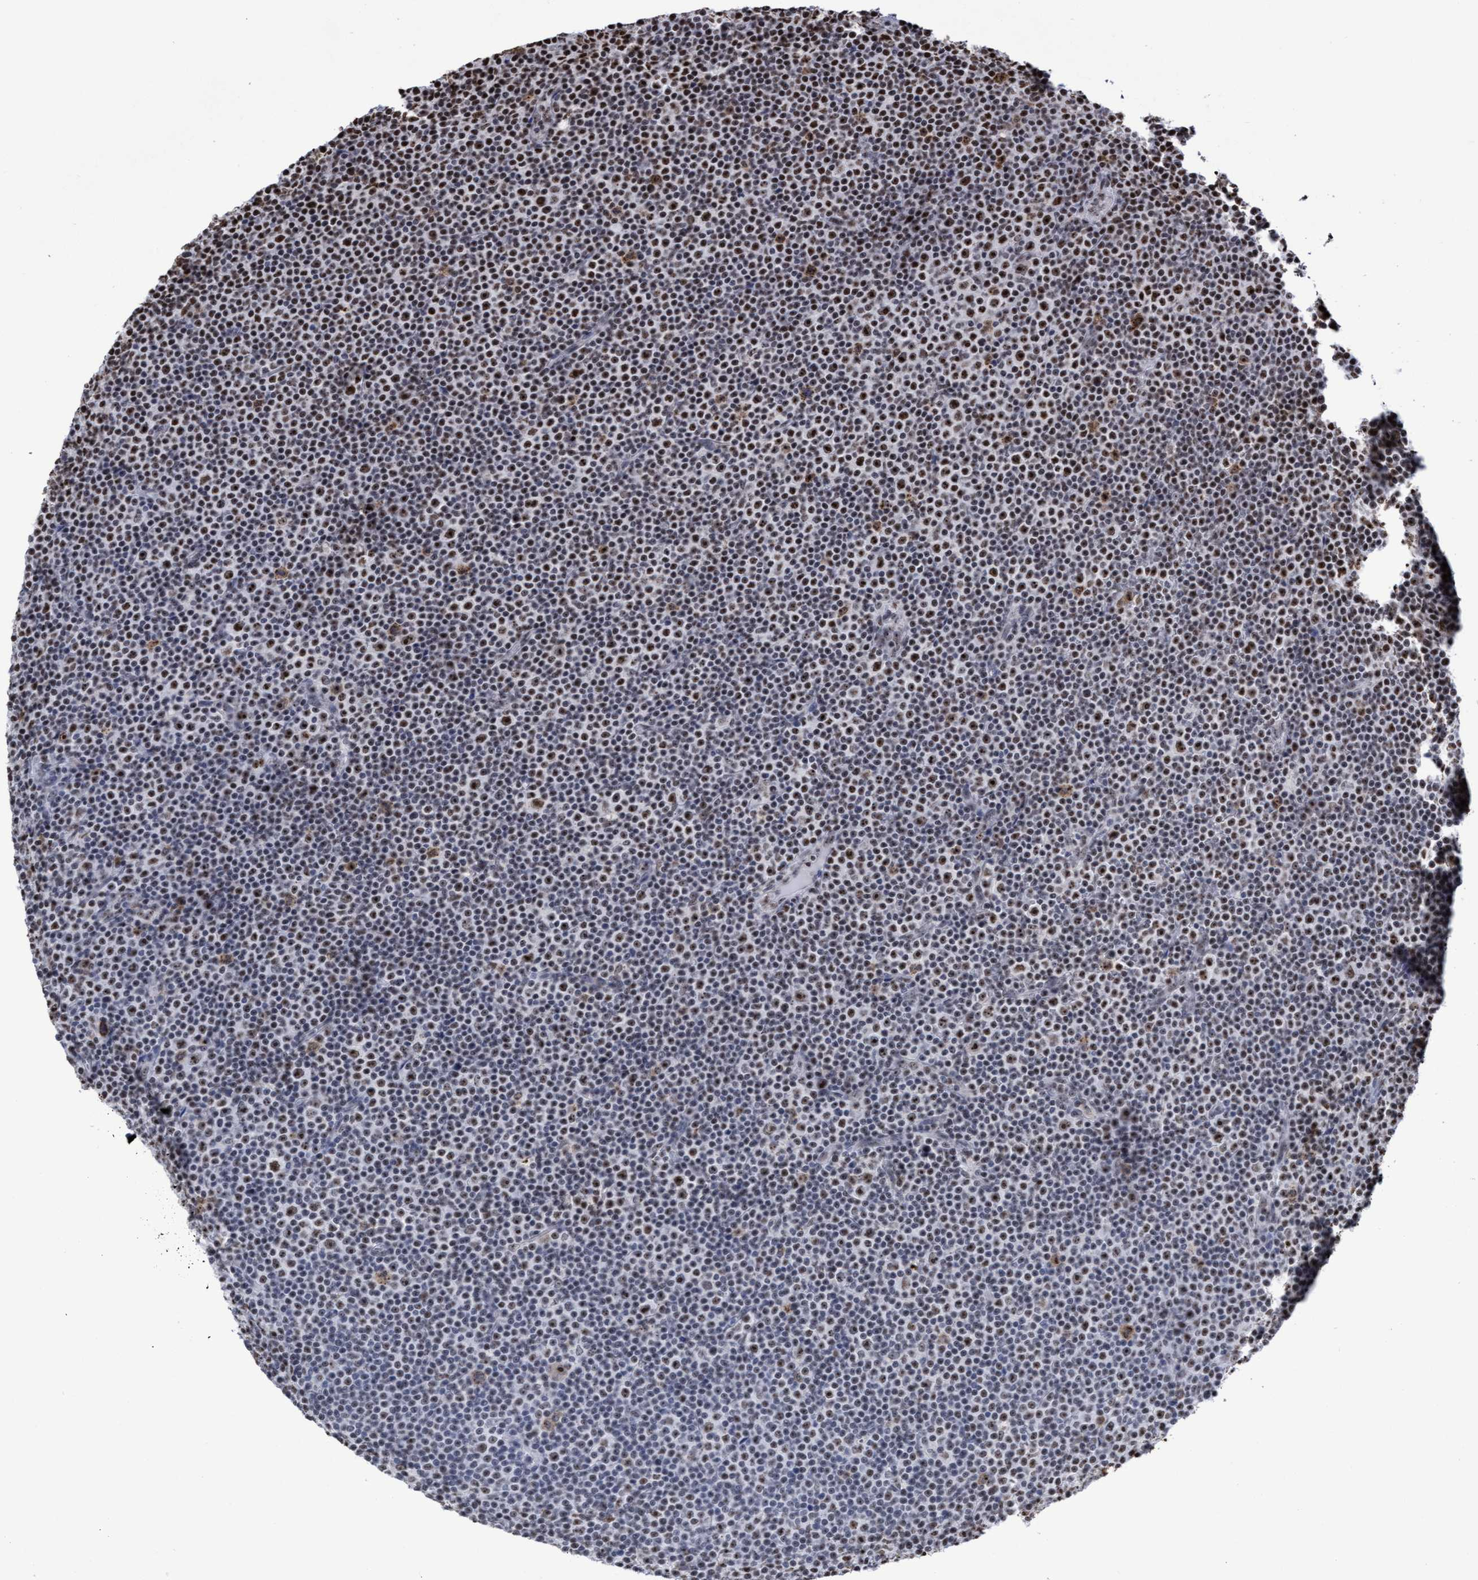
{"staining": {"intensity": "moderate", "quantity": "25%-75%", "location": "nuclear"}, "tissue": "lymphoma", "cell_type": "Tumor cells", "image_type": "cancer", "snomed": [{"axis": "morphology", "description": "Malignant lymphoma, non-Hodgkin's type, Low grade"}, {"axis": "topography", "description": "Lymph node"}], "caption": "Moderate nuclear expression is present in about 25%-75% of tumor cells in lymphoma.", "gene": "EFCAB10", "patient": {"sex": "female", "age": 67}}